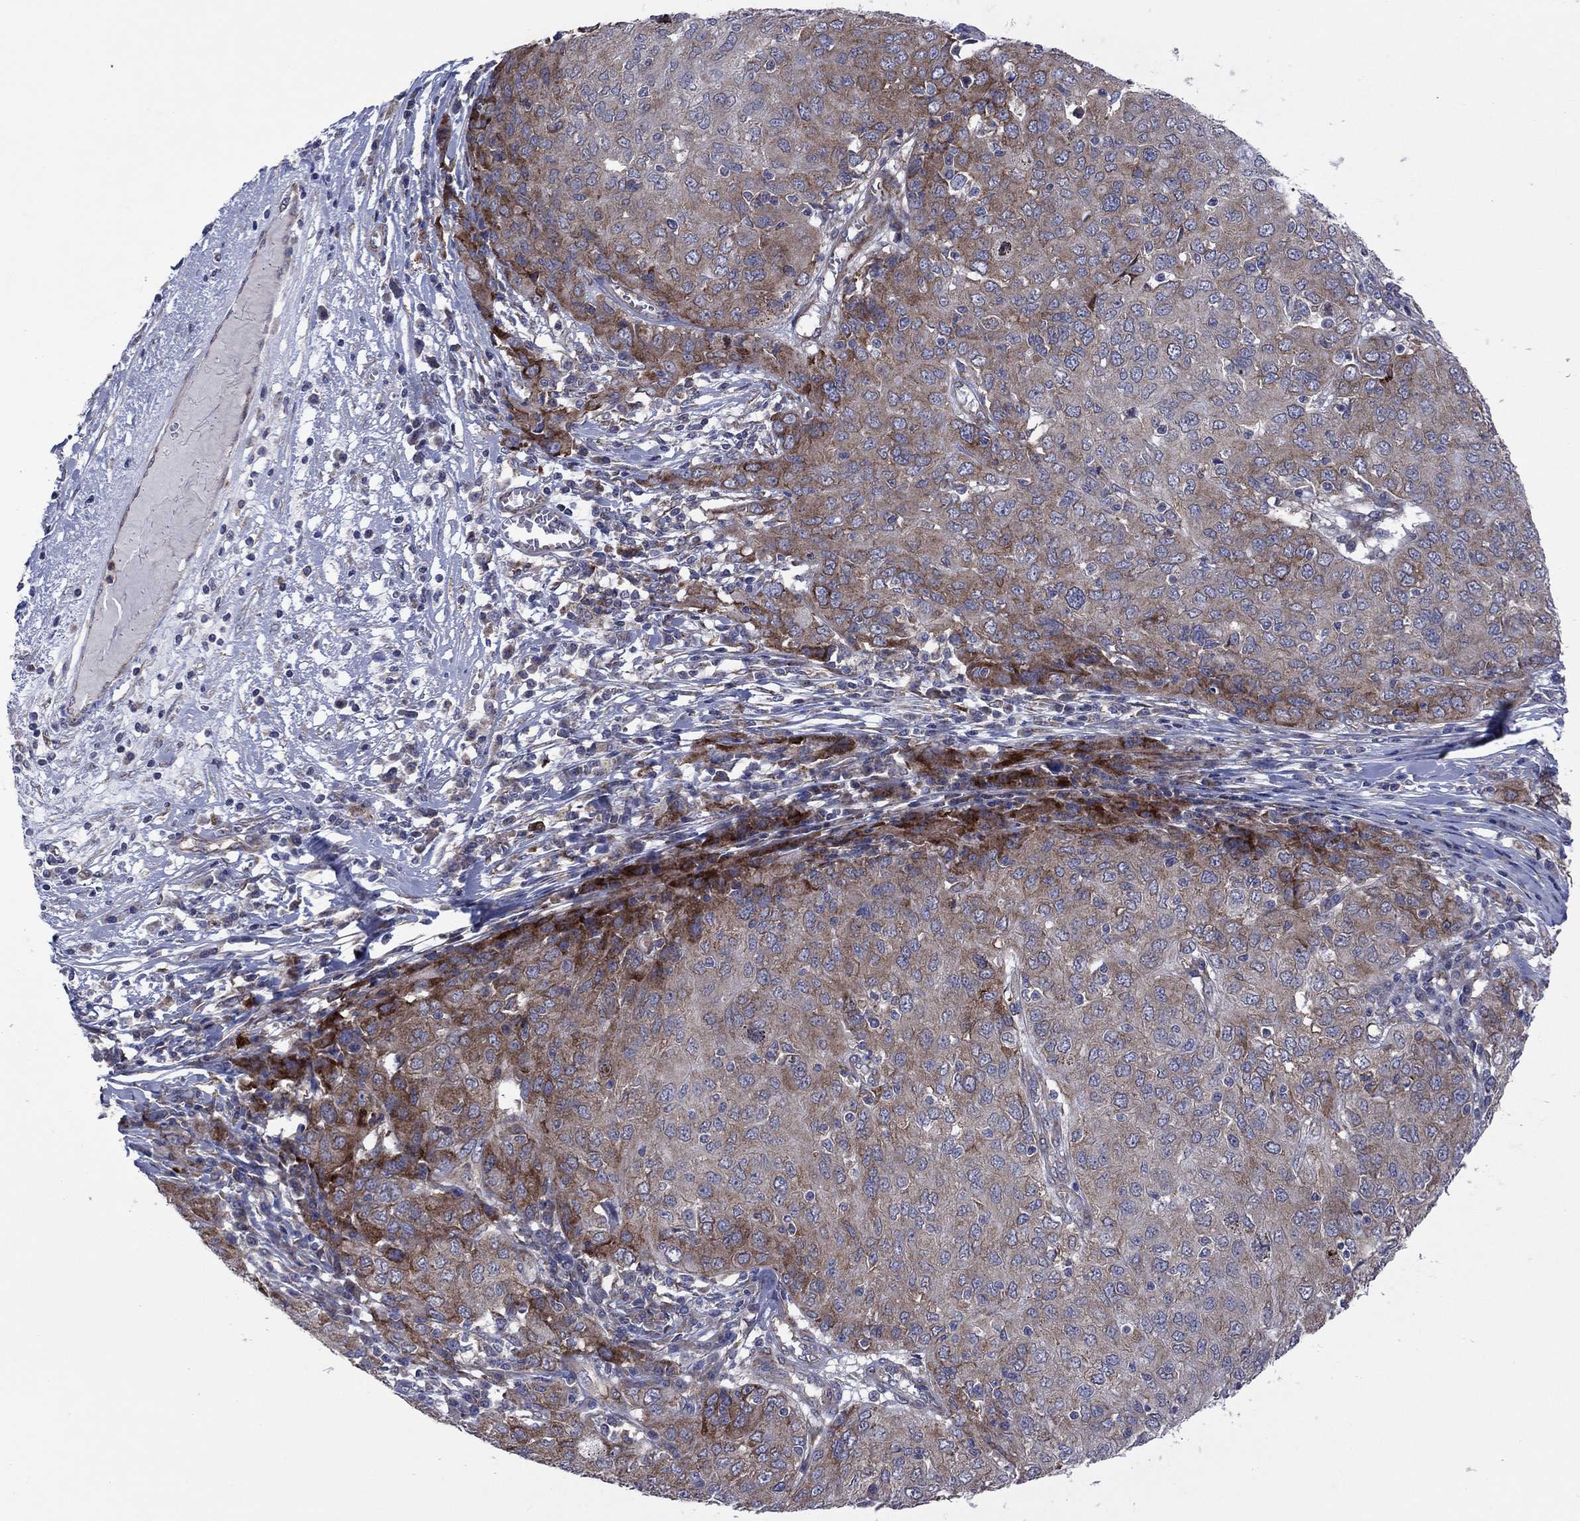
{"staining": {"intensity": "strong", "quantity": "<25%", "location": "cytoplasmic/membranous"}, "tissue": "ovarian cancer", "cell_type": "Tumor cells", "image_type": "cancer", "snomed": [{"axis": "morphology", "description": "Carcinoma, endometroid"}, {"axis": "topography", "description": "Ovary"}], "caption": "Immunohistochemistry (IHC) of ovarian cancer reveals medium levels of strong cytoplasmic/membranous expression in approximately <25% of tumor cells.", "gene": "GPR155", "patient": {"sex": "female", "age": 50}}